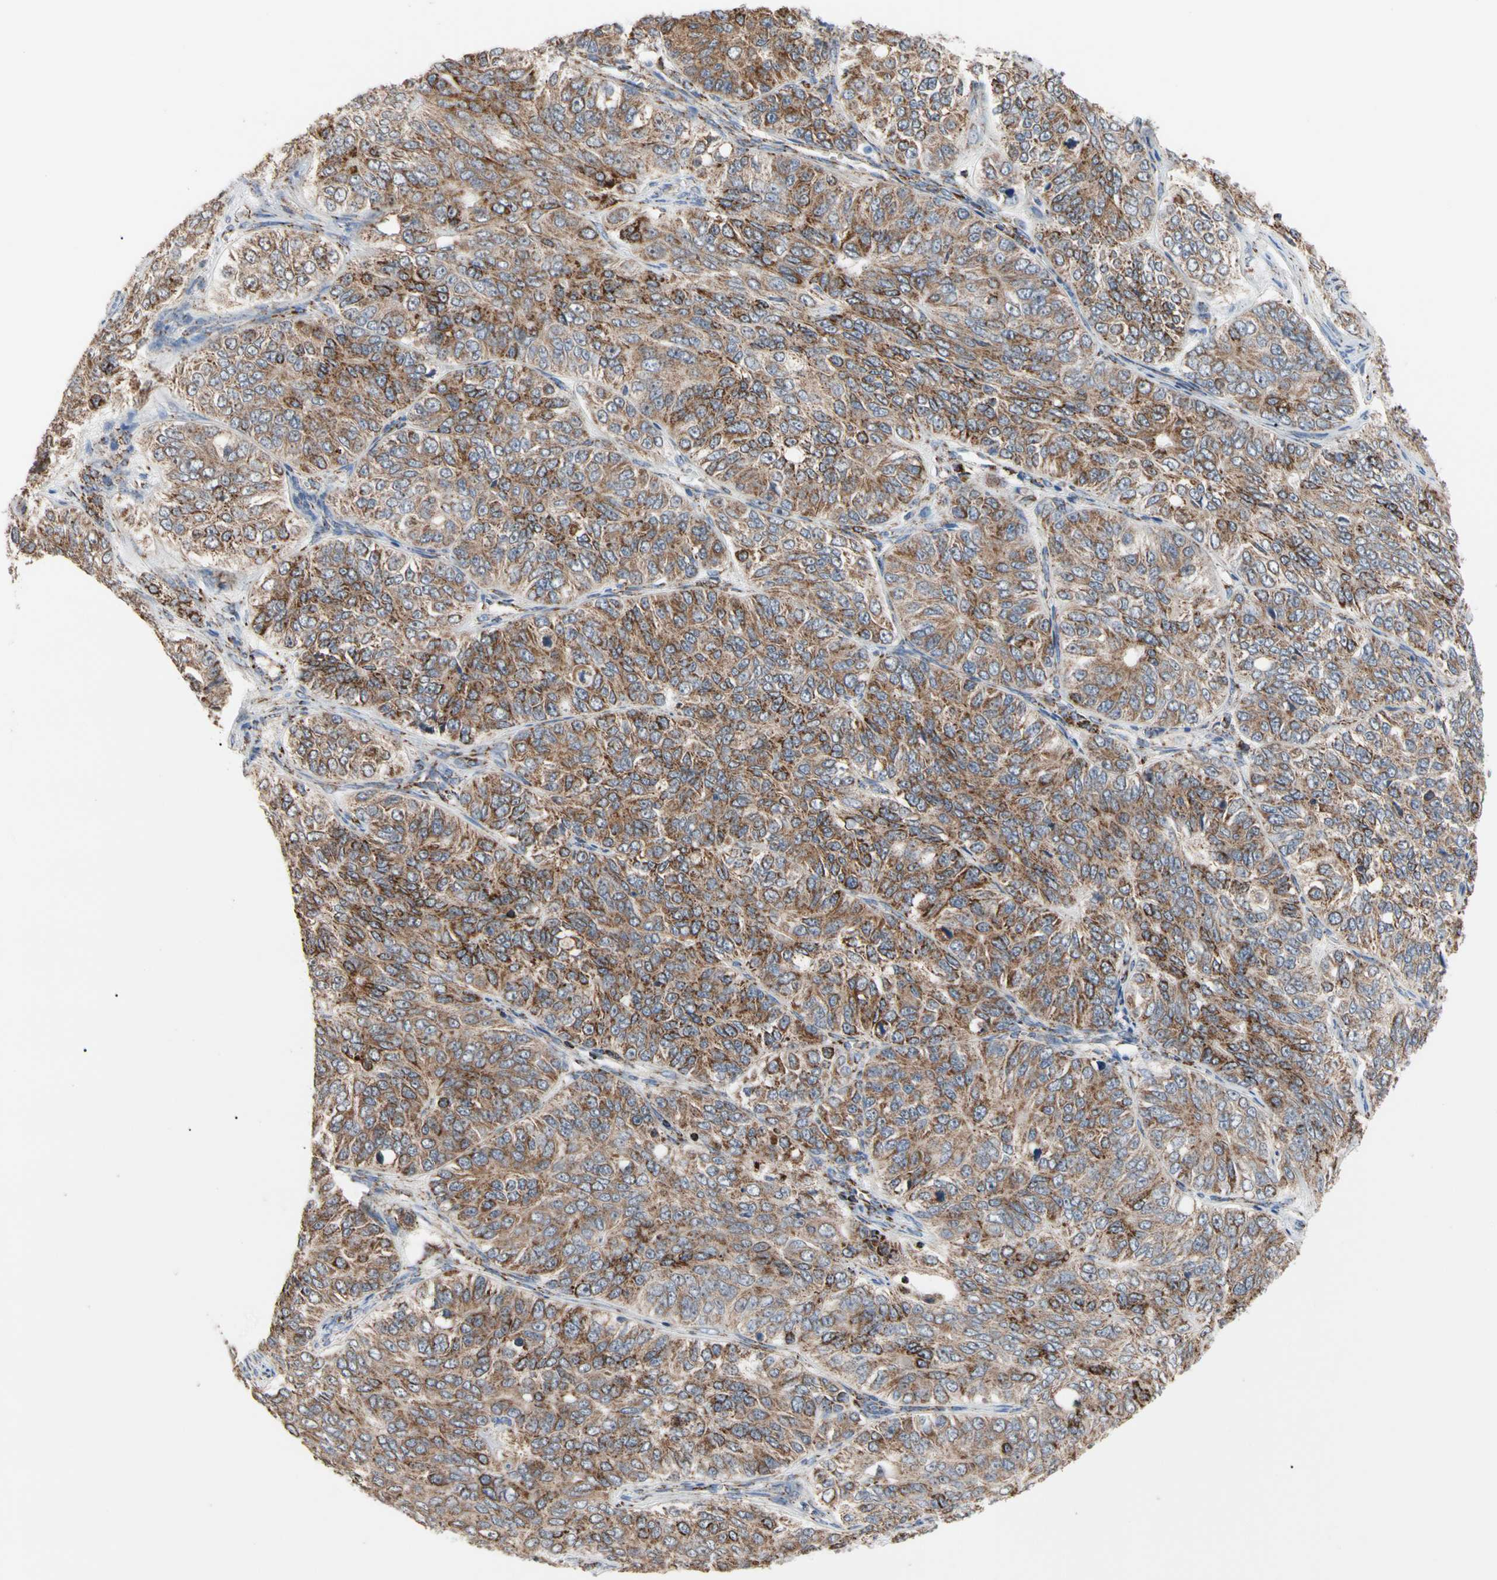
{"staining": {"intensity": "strong", "quantity": ">75%", "location": "cytoplasmic/membranous"}, "tissue": "ovarian cancer", "cell_type": "Tumor cells", "image_type": "cancer", "snomed": [{"axis": "morphology", "description": "Carcinoma, endometroid"}, {"axis": "topography", "description": "Ovary"}], "caption": "Immunohistochemical staining of ovarian cancer (endometroid carcinoma) shows strong cytoplasmic/membranous protein expression in about >75% of tumor cells.", "gene": "FAM110B", "patient": {"sex": "female", "age": 51}}